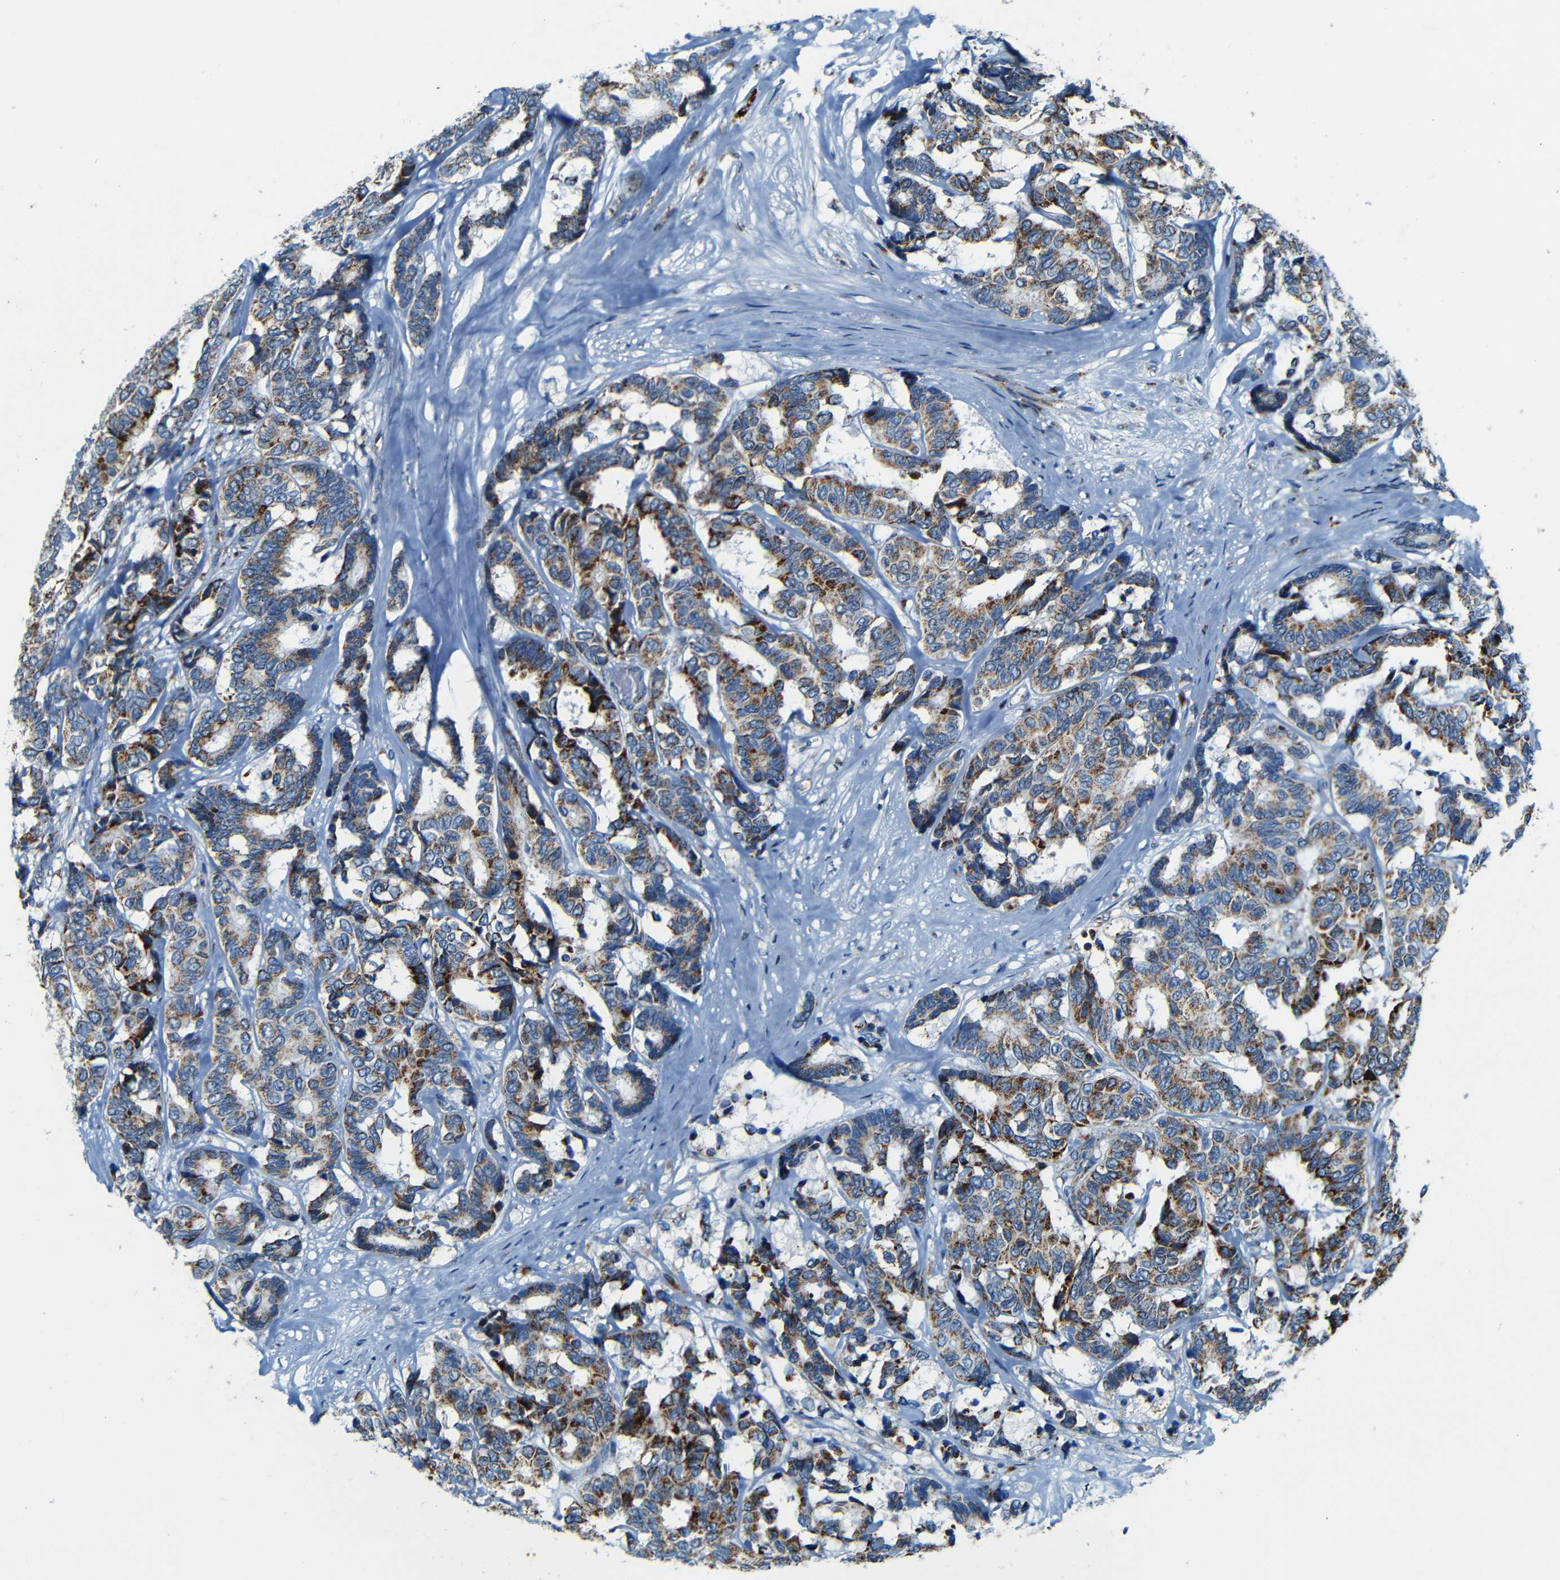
{"staining": {"intensity": "strong", "quantity": "25%-75%", "location": "cytoplasmic/membranous"}, "tissue": "breast cancer", "cell_type": "Tumor cells", "image_type": "cancer", "snomed": [{"axis": "morphology", "description": "Duct carcinoma"}, {"axis": "topography", "description": "Breast"}], "caption": "Immunohistochemistry photomicrograph of neoplastic tissue: breast cancer stained using IHC demonstrates high levels of strong protein expression localized specifically in the cytoplasmic/membranous of tumor cells, appearing as a cytoplasmic/membranous brown color.", "gene": "WSCD2", "patient": {"sex": "female", "age": 87}}